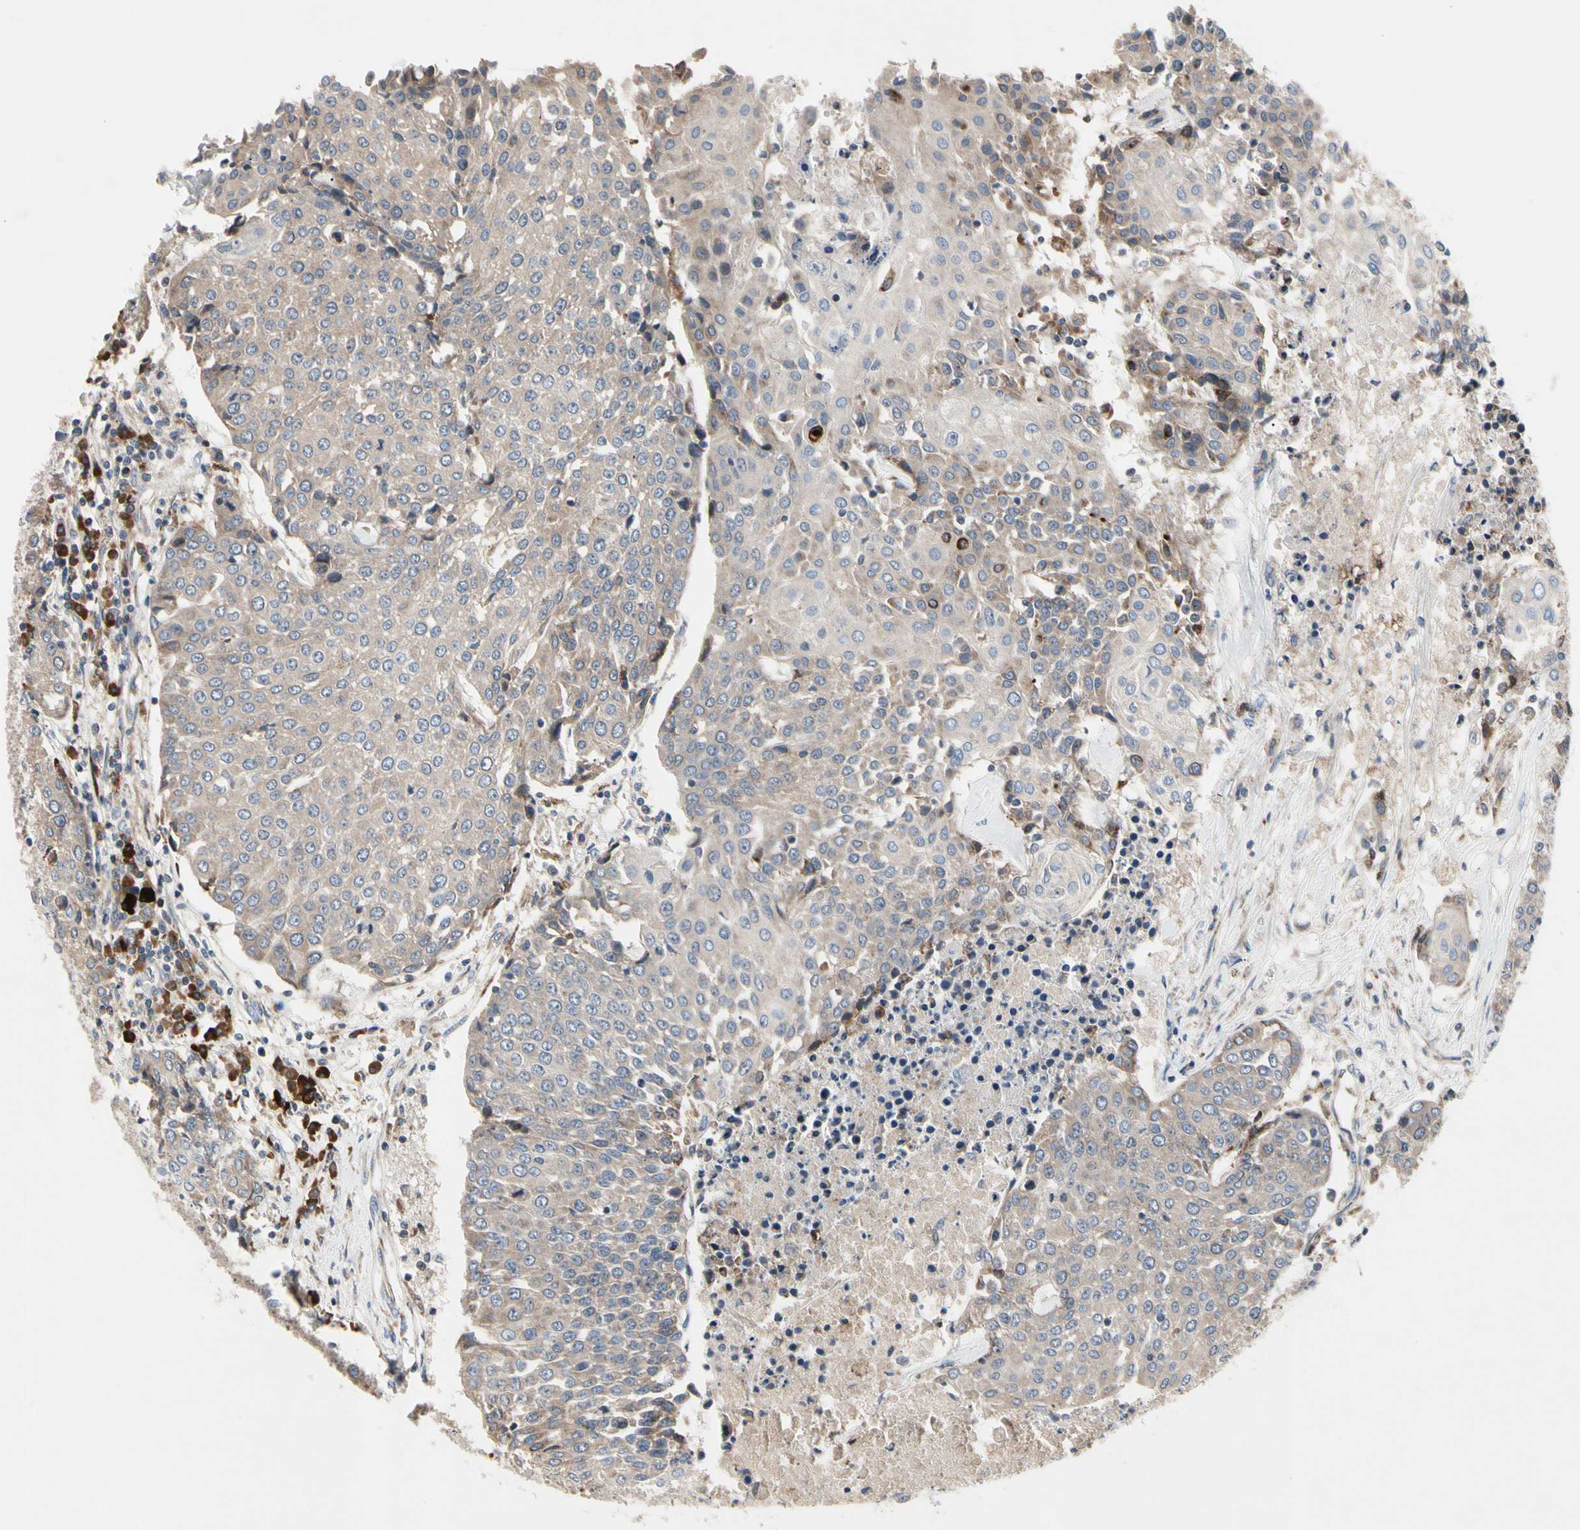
{"staining": {"intensity": "weak", "quantity": ">75%", "location": "cytoplasmic/membranous,nuclear"}, "tissue": "urothelial cancer", "cell_type": "Tumor cells", "image_type": "cancer", "snomed": [{"axis": "morphology", "description": "Urothelial carcinoma, High grade"}, {"axis": "topography", "description": "Urinary bladder"}], "caption": "Immunohistochemical staining of urothelial cancer displays low levels of weak cytoplasmic/membranous and nuclear staining in about >75% of tumor cells. (brown staining indicates protein expression, while blue staining denotes nuclei).", "gene": "MMEL1", "patient": {"sex": "female", "age": 85}}